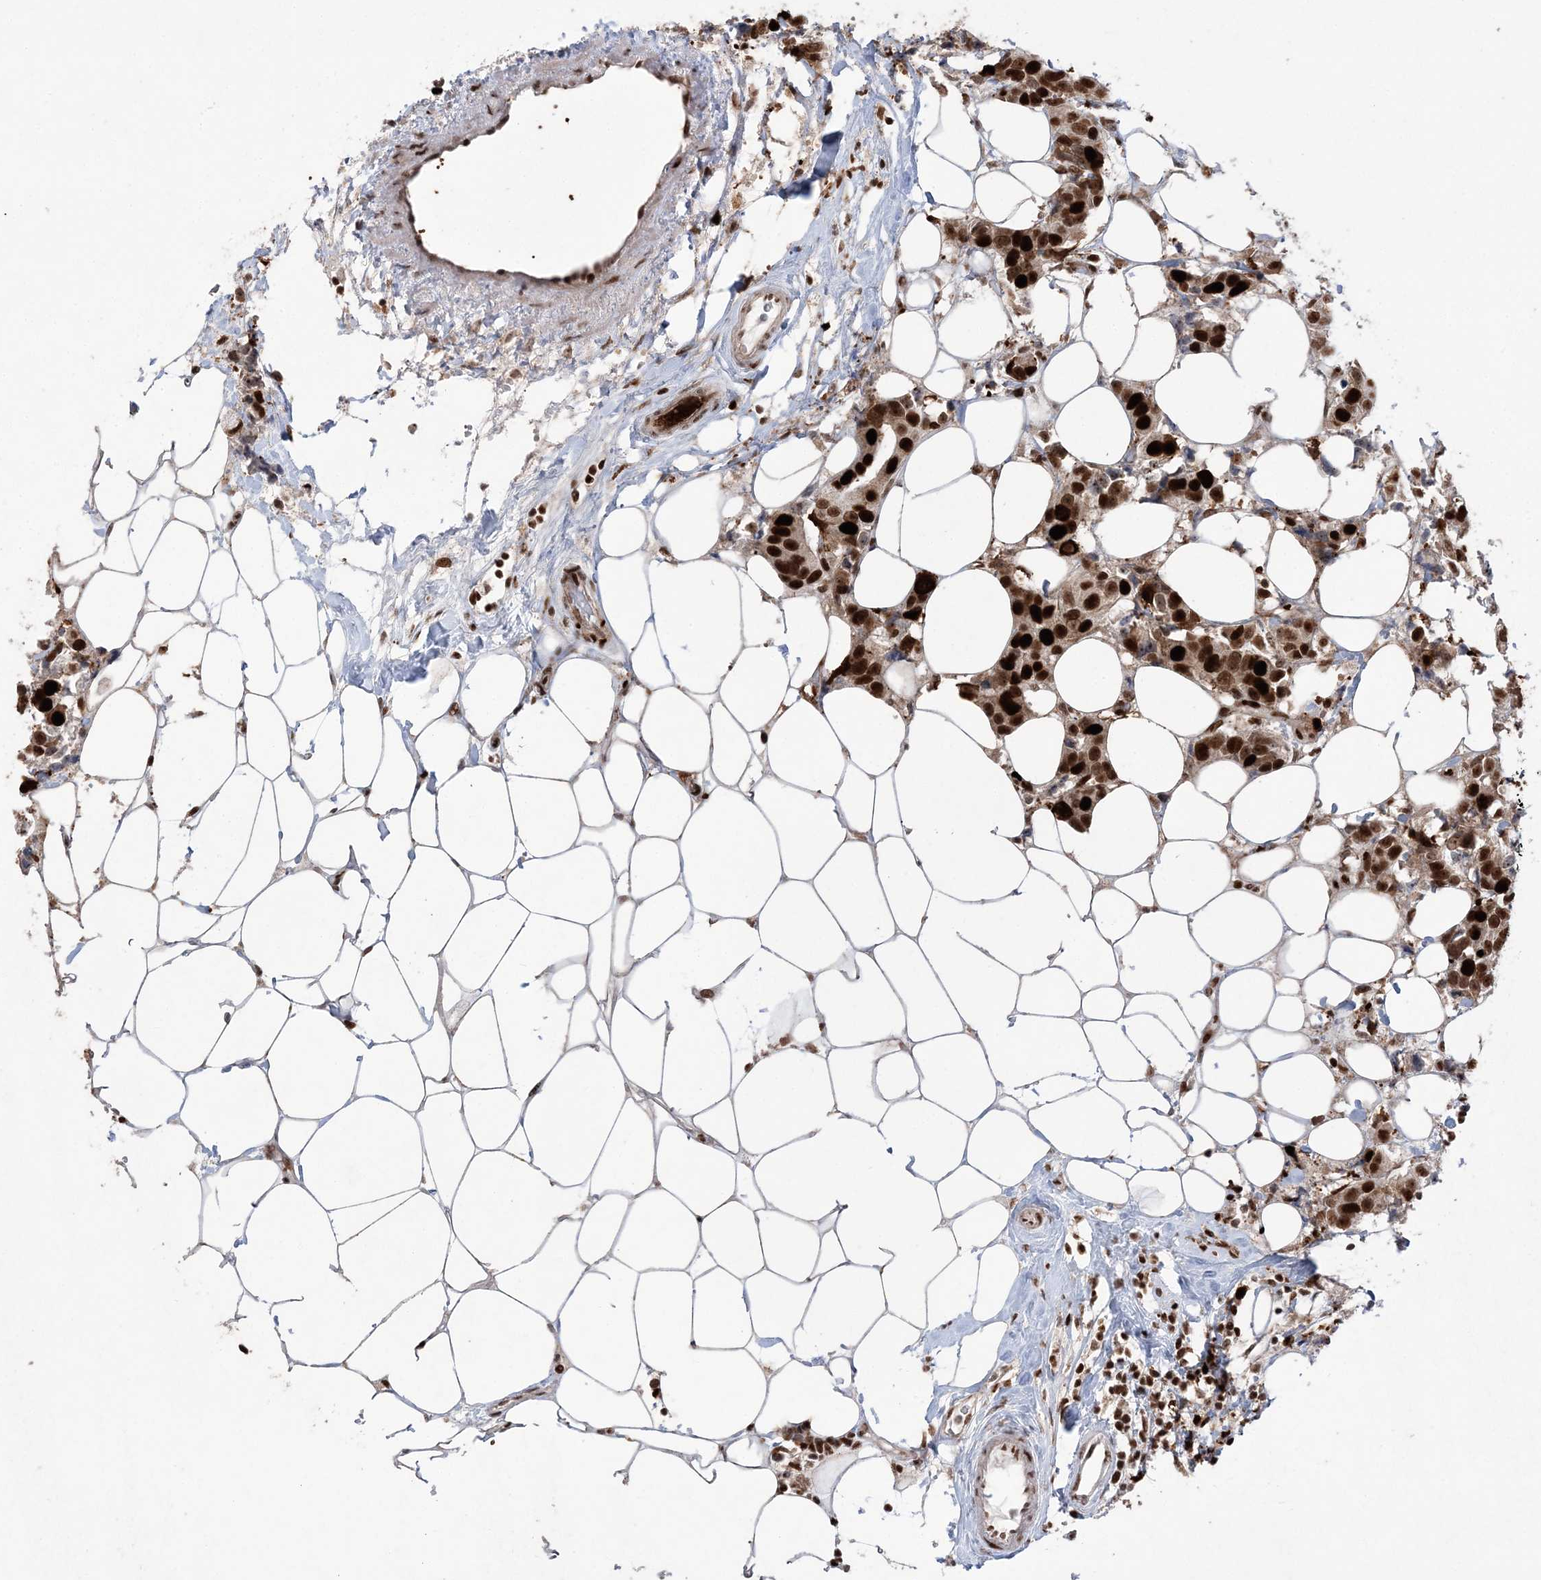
{"staining": {"intensity": "strong", "quantity": ">75%", "location": "nuclear"}, "tissue": "breast cancer", "cell_type": "Tumor cells", "image_type": "cancer", "snomed": [{"axis": "morphology", "description": "Normal tissue, NOS"}, {"axis": "morphology", "description": "Duct carcinoma"}, {"axis": "topography", "description": "Breast"}], "caption": "Protein expression analysis of breast cancer (intraductal carcinoma) demonstrates strong nuclear positivity in about >75% of tumor cells.", "gene": "LIG1", "patient": {"sex": "female", "age": 39}}